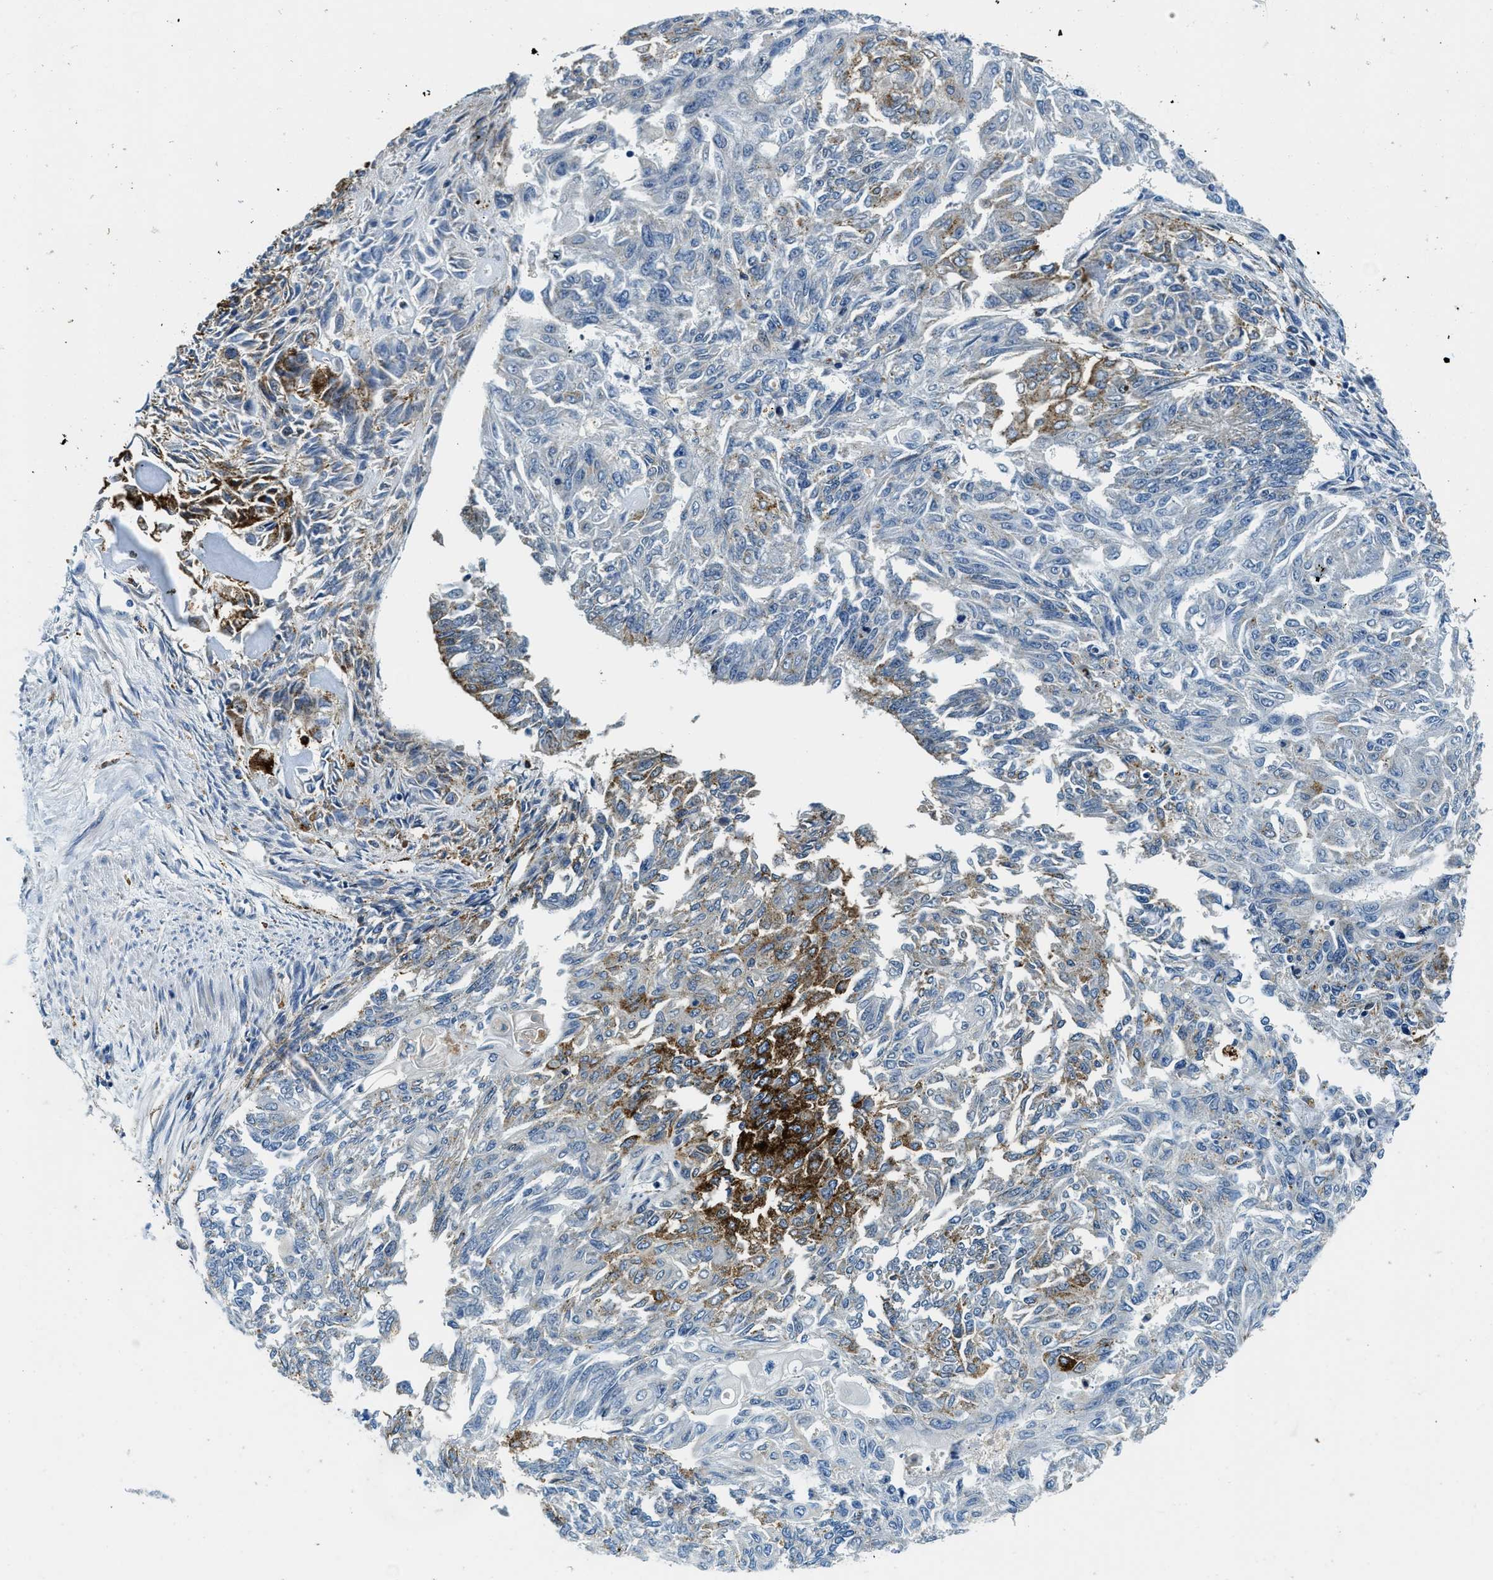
{"staining": {"intensity": "strong", "quantity": "<25%", "location": "cytoplasmic/membranous"}, "tissue": "endometrial cancer", "cell_type": "Tumor cells", "image_type": "cancer", "snomed": [{"axis": "morphology", "description": "Adenocarcinoma, NOS"}, {"axis": "topography", "description": "Endometrium"}], "caption": "An IHC photomicrograph of neoplastic tissue is shown. Protein staining in brown shows strong cytoplasmic/membranous positivity in endometrial adenocarcinoma within tumor cells.", "gene": "GNS", "patient": {"sex": "female", "age": 32}}